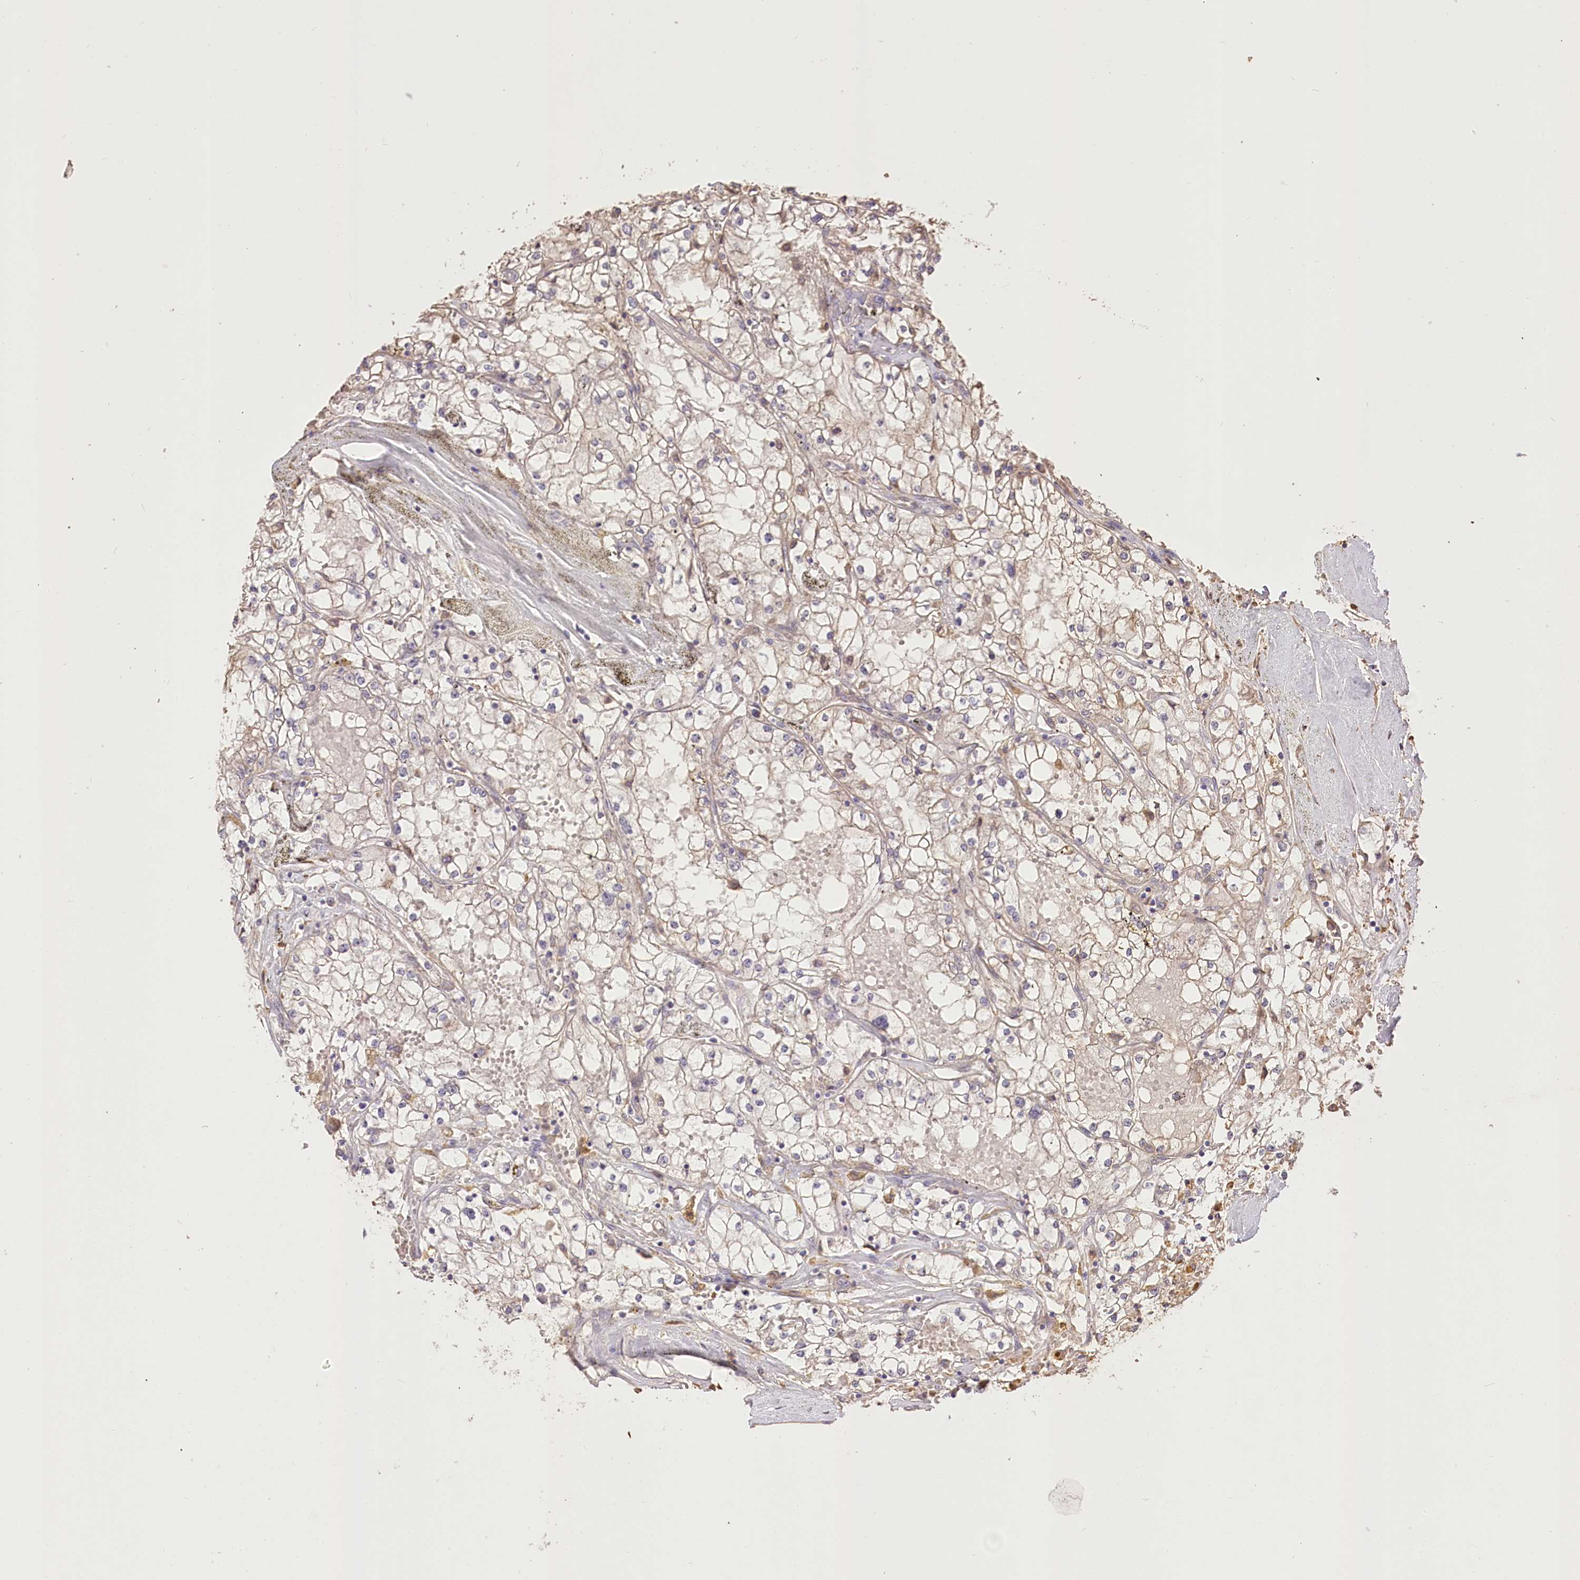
{"staining": {"intensity": "weak", "quantity": "25%-75%", "location": "cytoplasmic/membranous"}, "tissue": "renal cancer", "cell_type": "Tumor cells", "image_type": "cancer", "snomed": [{"axis": "morphology", "description": "Adenocarcinoma, NOS"}, {"axis": "topography", "description": "Kidney"}], "caption": "Brown immunohistochemical staining in human adenocarcinoma (renal) shows weak cytoplasmic/membranous expression in about 25%-75% of tumor cells.", "gene": "R3HDM2", "patient": {"sex": "male", "age": 56}}